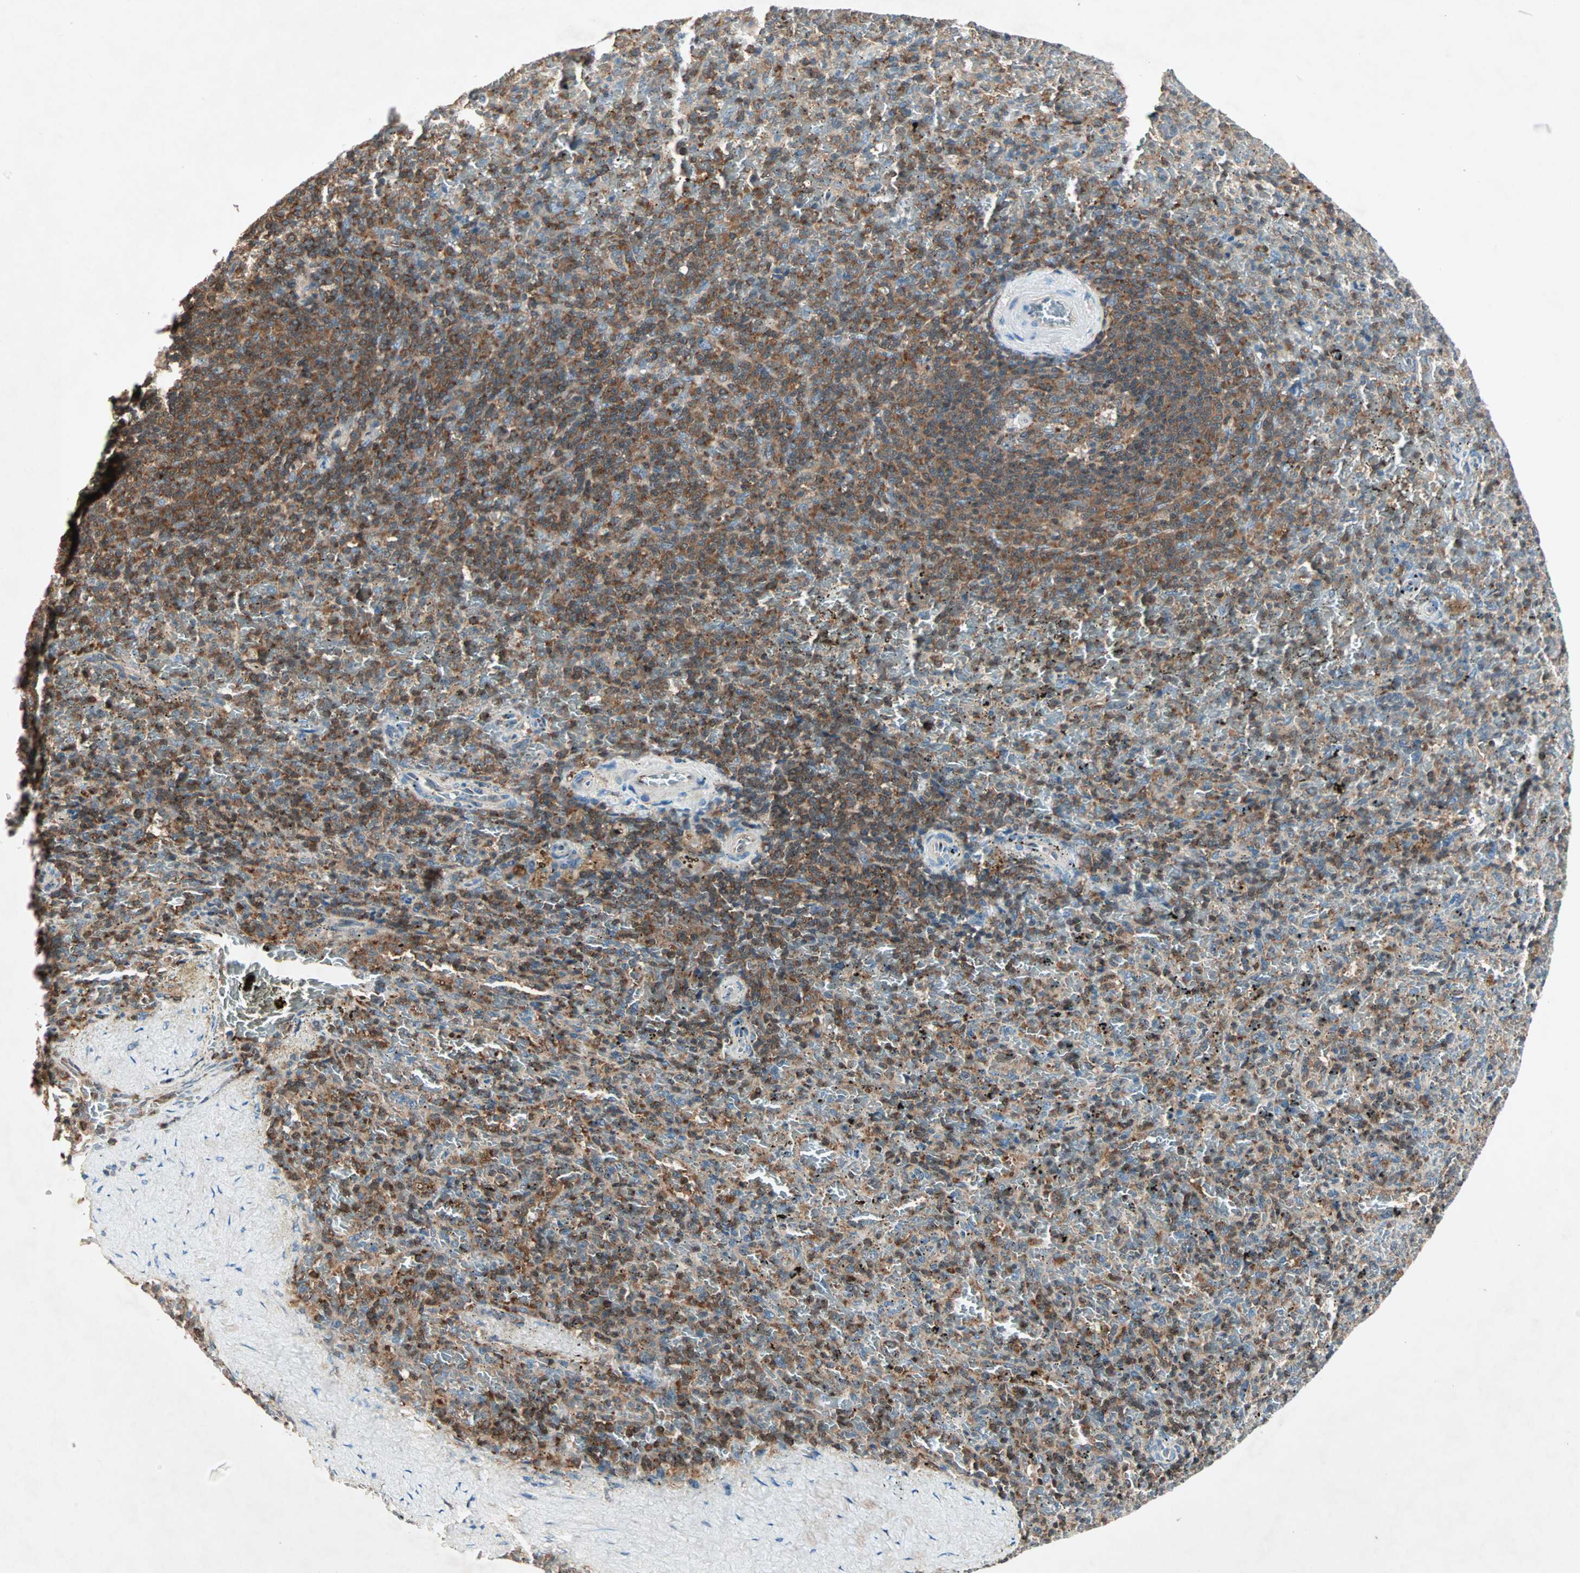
{"staining": {"intensity": "strong", "quantity": ">75%", "location": "cytoplasmic/membranous"}, "tissue": "spleen", "cell_type": "Cells in red pulp", "image_type": "normal", "snomed": [{"axis": "morphology", "description": "Normal tissue, NOS"}, {"axis": "topography", "description": "Spleen"}], "caption": "Cells in red pulp exhibit high levels of strong cytoplasmic/membranous positivity in approximately >75% of cells in benign spleen.", "gene": "TEC", "patient": {"sex": "female", "age": 43}}